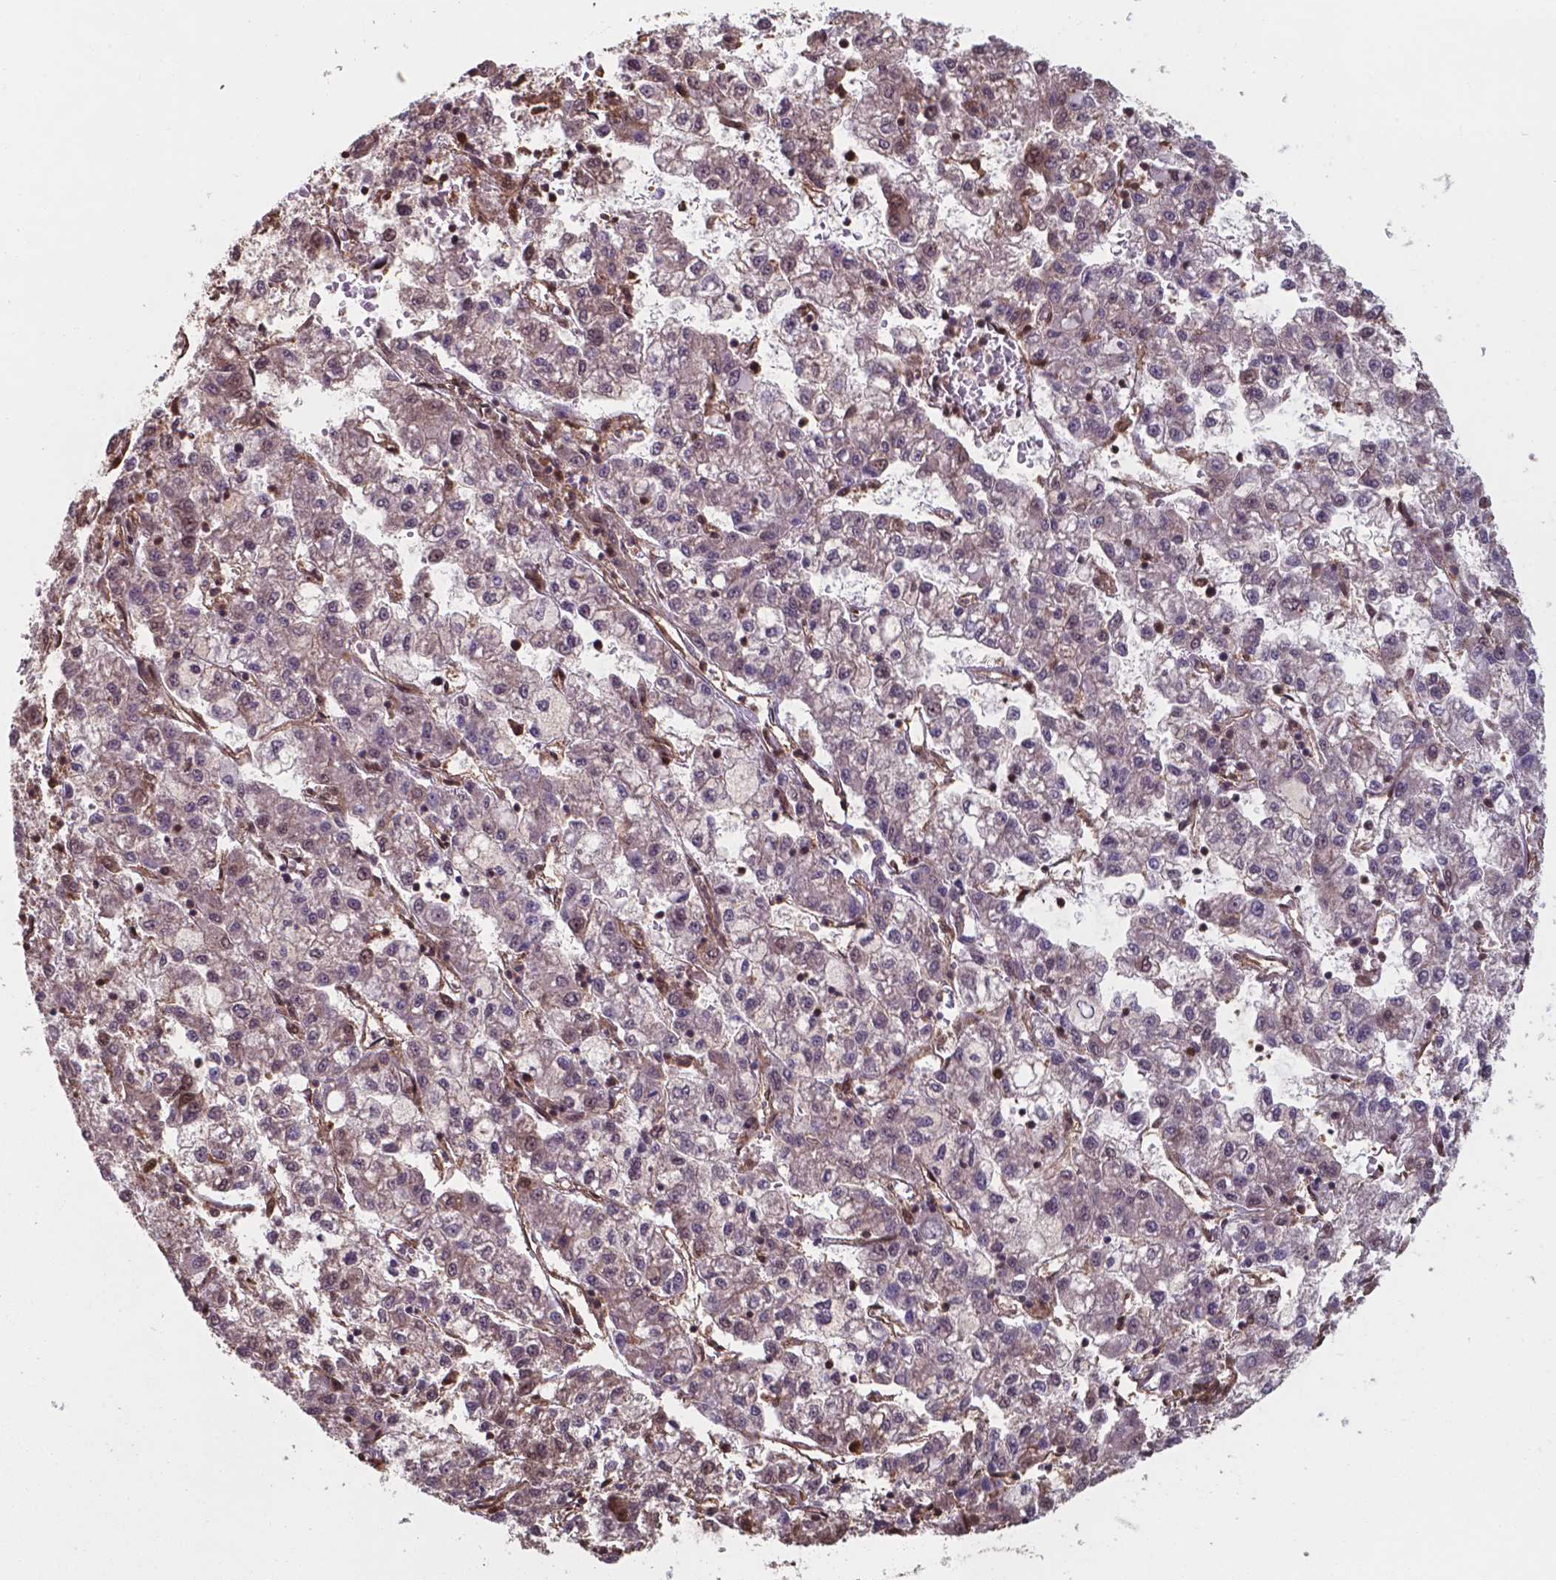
{"staining": {"intensity": "moderate", "quantity": "<25%", "location": "nuclear"}, "tissue": "liver cancer", "cell_type": "Tumor cells", "image_type": "cancer", "snomed": [{"axis": "morphology", "description": "Carcinoma, Hepatocellular, NOS"}, {"axis": "topography", "description": "Liver"}], "caption": "Hepatocellular carcinoma (liver) tissue shows moderate nuclear expression in about <25% of tumor cells, visualized by immunohistochemistry.", "gene": "CHP2", "patient": {"sex": "male", "age": 40}}